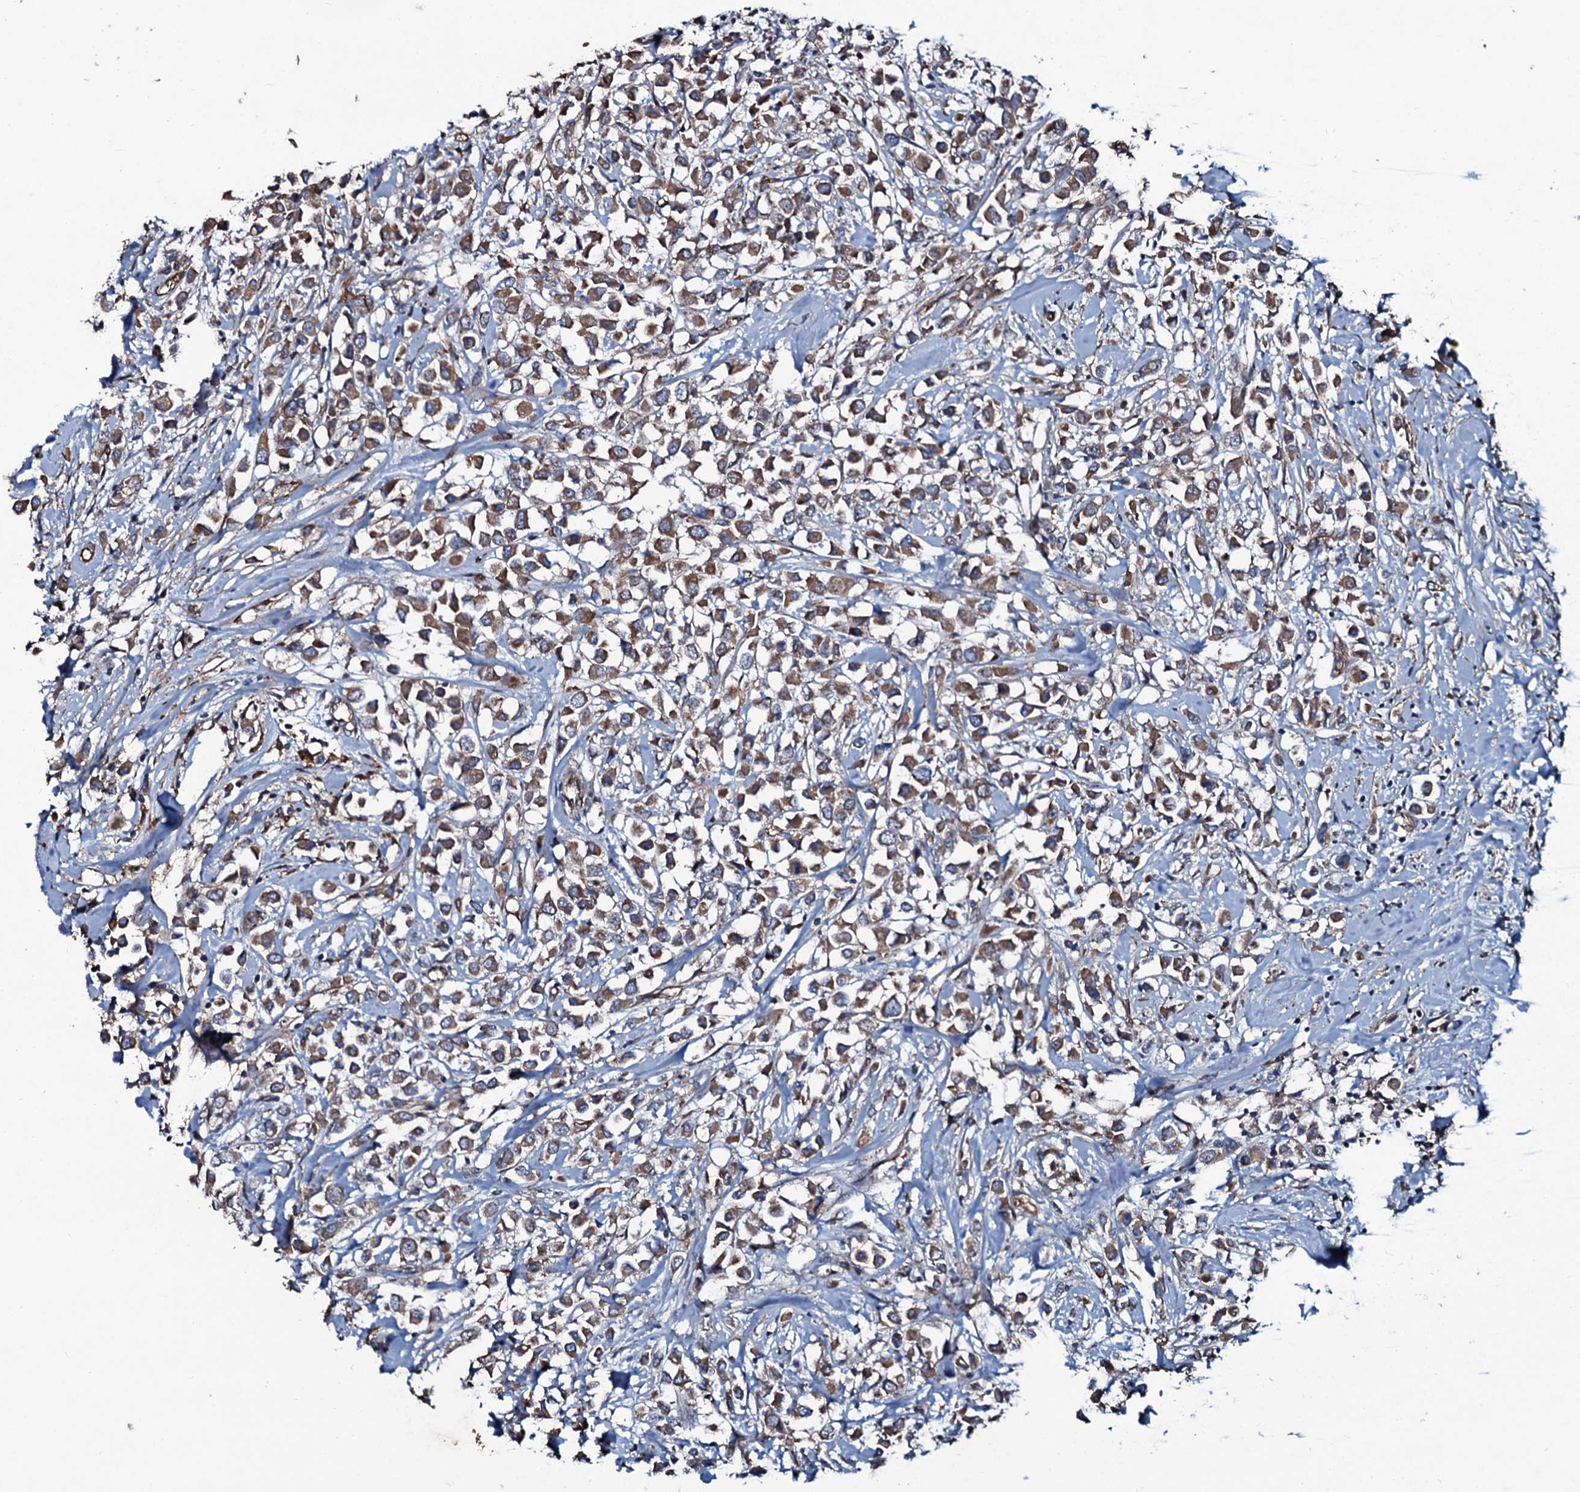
{"staining": {"intensity": "moderate", "quantity": ">75%", "location": "cytoplasmic/membranous"}, "tissue": "breast cancer", "cell_type": "Tumor cells", "image_type": "cancer", "snomed": [{"axis": "morphology", "description": "Duct carcinoma"}, {"axis": "topography", "description": "Breast"}], "caption": "The micrograph exhibits staining of breast cancer (infiltrating ductal carcinoma), revealing moderate cytoplasmic/membranous protein expression (brown color) within tumor cells.", "gene": "DMAC2", "patient": {"sex": "female", "age": 87}}